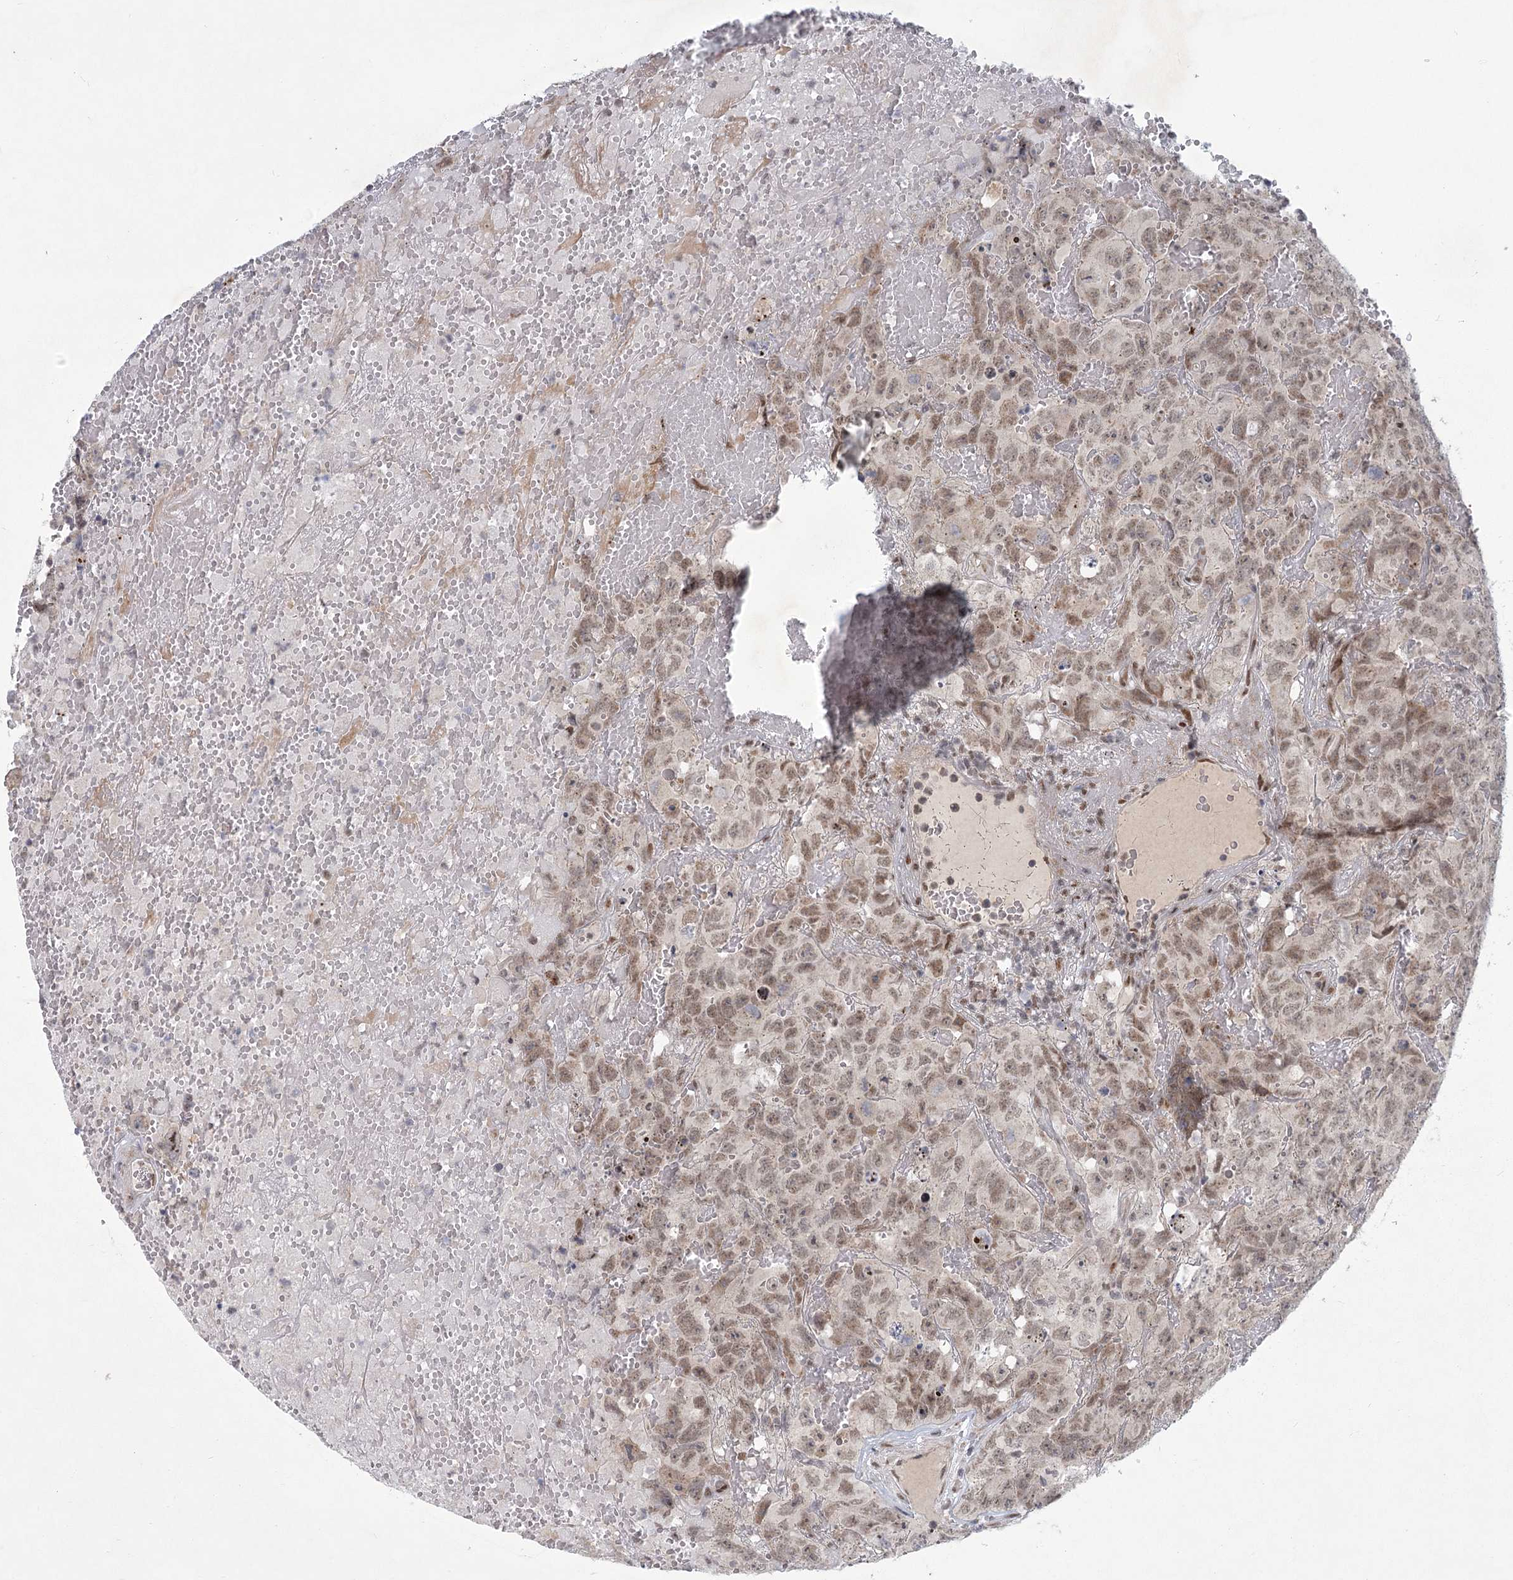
{"staining": {"intensity": "weak", "quantity": ">75%", "location": "nuclear"}, "tissue": "testis cancer", "cell_type": "Tumor cells", "image_type": "cancer", "snomed": [{"axis": "morphology", "description": "Carcinoma, Embryonal, NOS"}, {"axis": "topography", "description": "Testis"}], "caption": "Immunohistochemistry (IHC) image of neoplastic tissue: testis cancer stained using immunohistochemistry (IHC) shows low levels of weak protein expression localized specifically in the nuclear of tumor cells, appearing as a nuclear brown color.", "gene": "CIB4", "patient": {"sex": "male", "age": 45}}